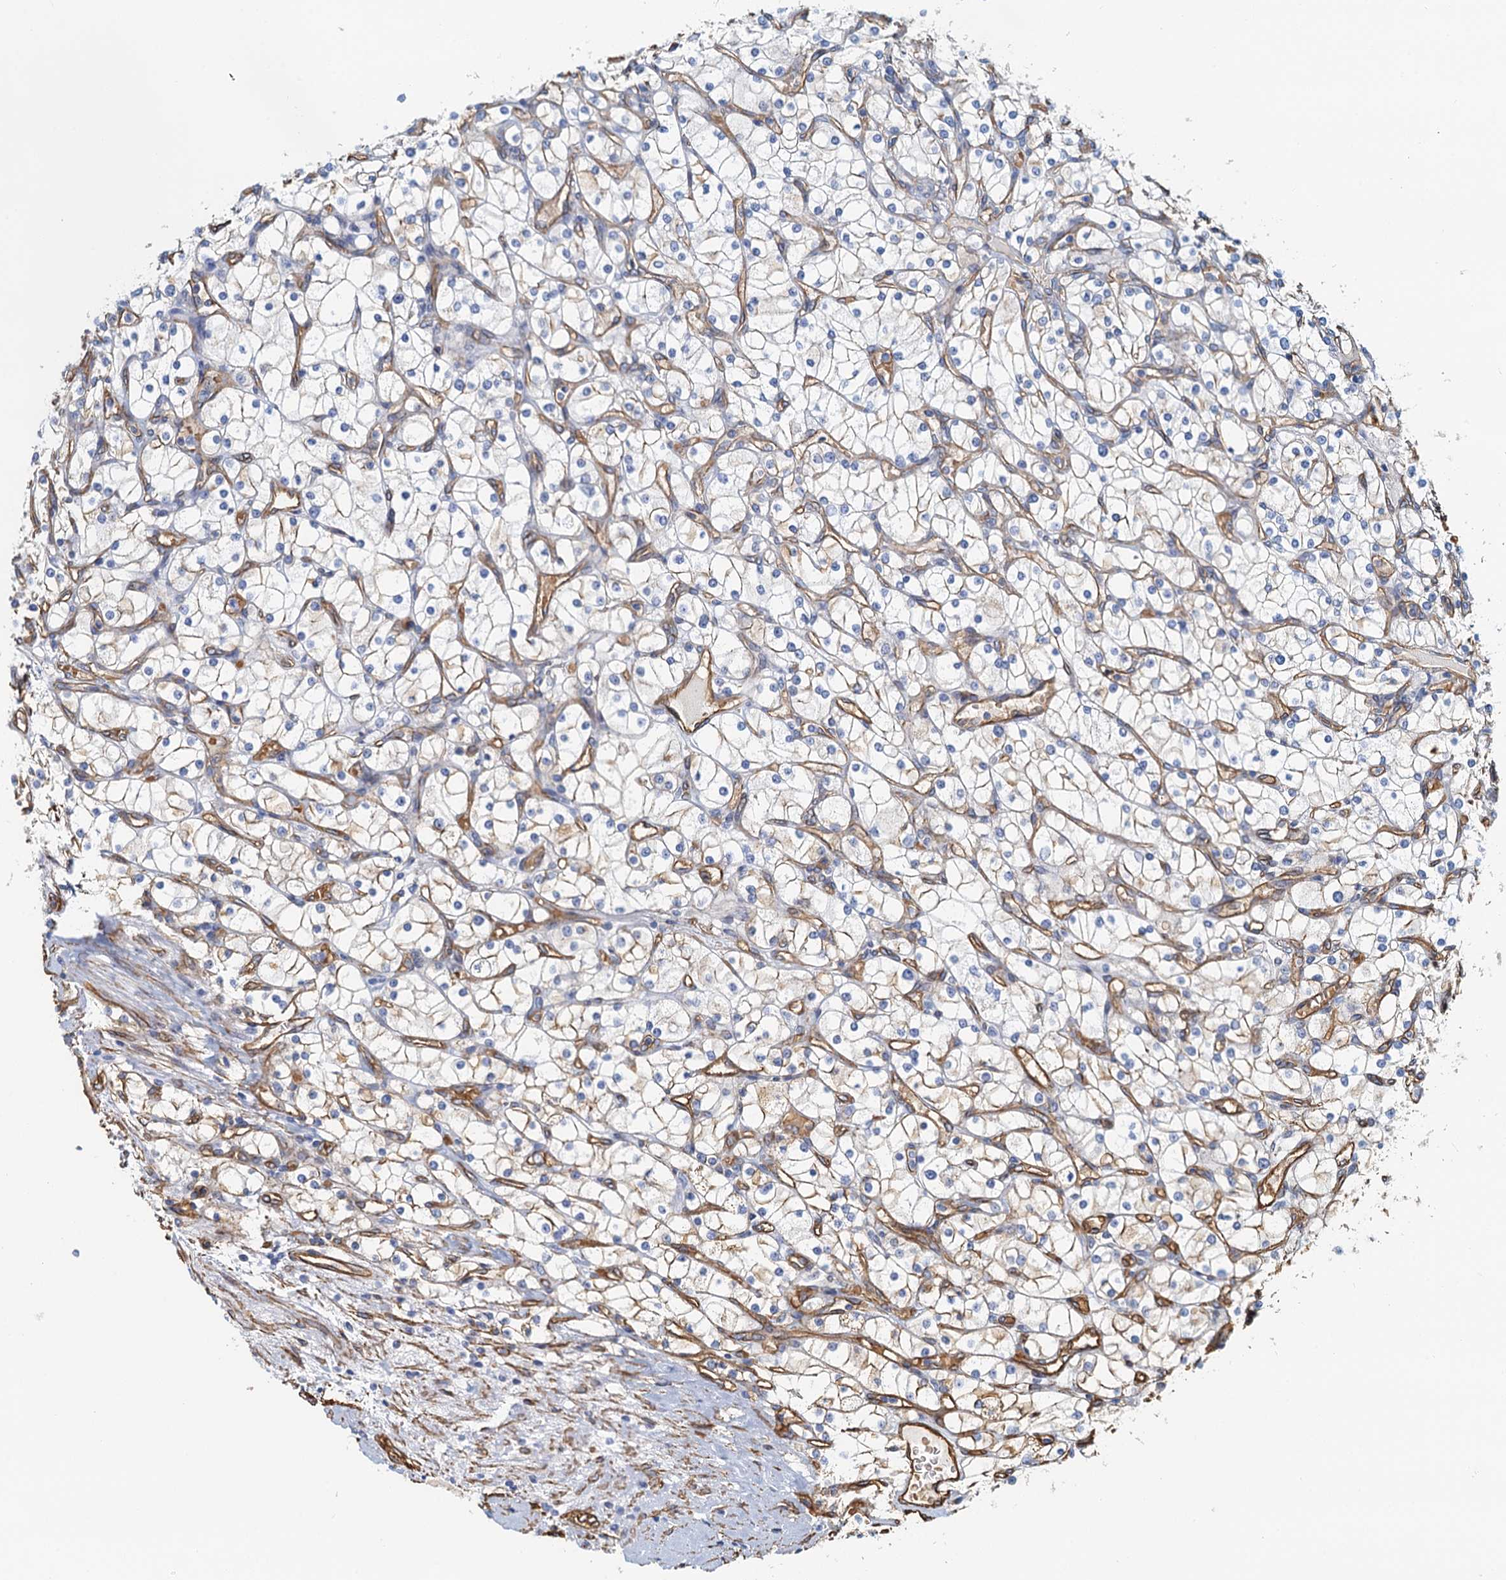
{"staining": {"intensity": "negative", "quantity": "none", "location": "none"}, "tissue": "renal cancer", "cell_type": "Tumor cells", "image_type": "cancer", "snomed": [{"axis": "morphology", "description": "Adenocarcinoma, NOS"}, {"axis": "topography", "description": "Kidney"}], "caption": "The photomicrograph demonstrates no significant positivity in tumor cells of adenocarcinoma (renal).", "gene": "DGKG", "patient": {"sex": "male", "age": 80}}